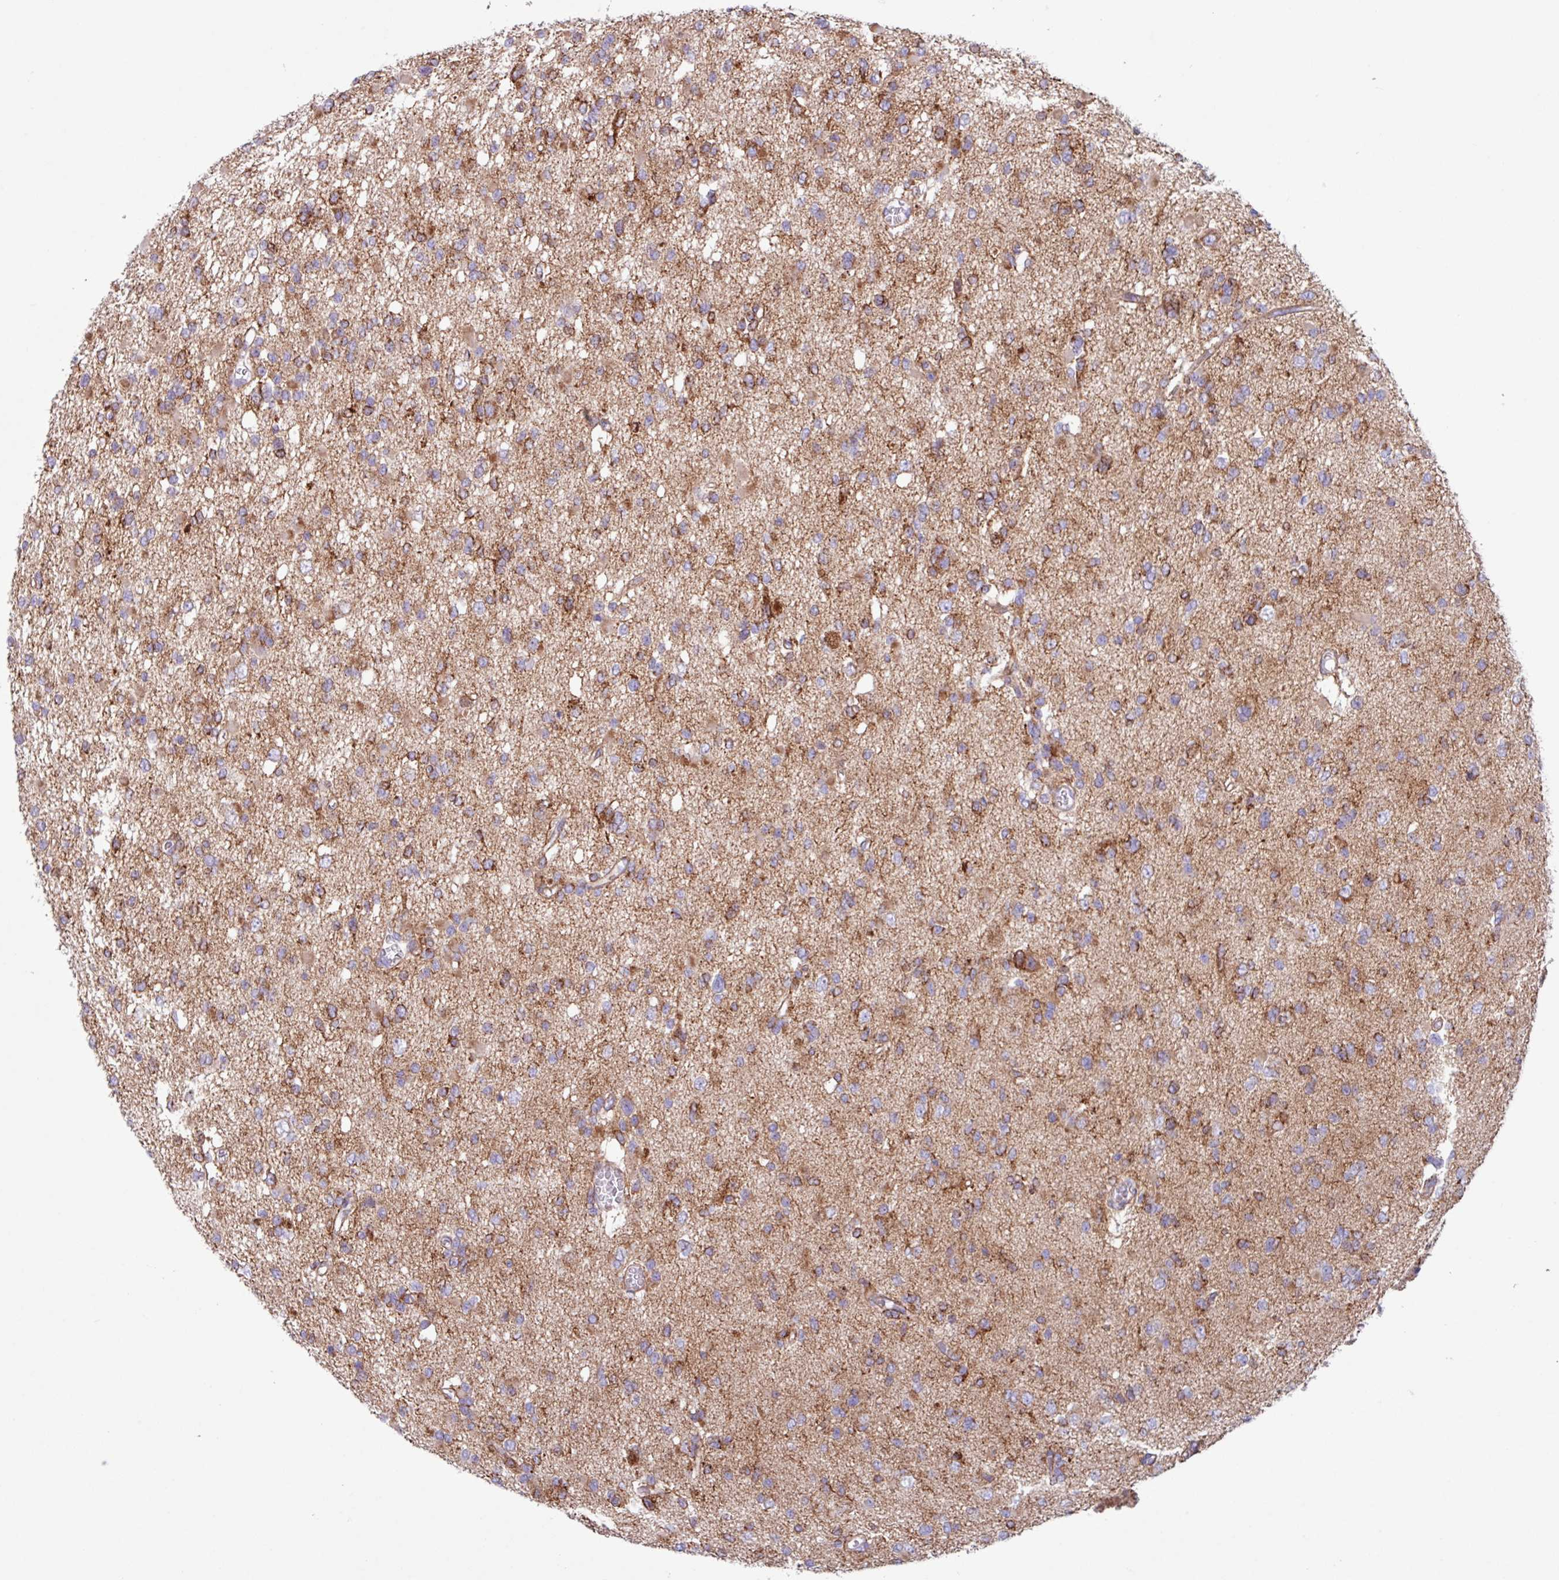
{"staining": {"intensity": "moderate", "quantity": ">75%", "location": "cytoplasmic/membranous"}, "tissue": "glioma", "cell_type": "Tumor cells", "image_type": "cancer", "snomed": [{"axis": "morphology", "description": "Glioma, malignant, Low grade"}, {"axis": "topography", "description": "Brain"}], "caption": "Brown immunohistochemical staining in human malignant glioma (low-grade) shows moderate cytoplasmic/membranous positivity in about >75% of tumor cells.", "gene": "OTULIN", "patient": {"sex": "female", "age": 22}}